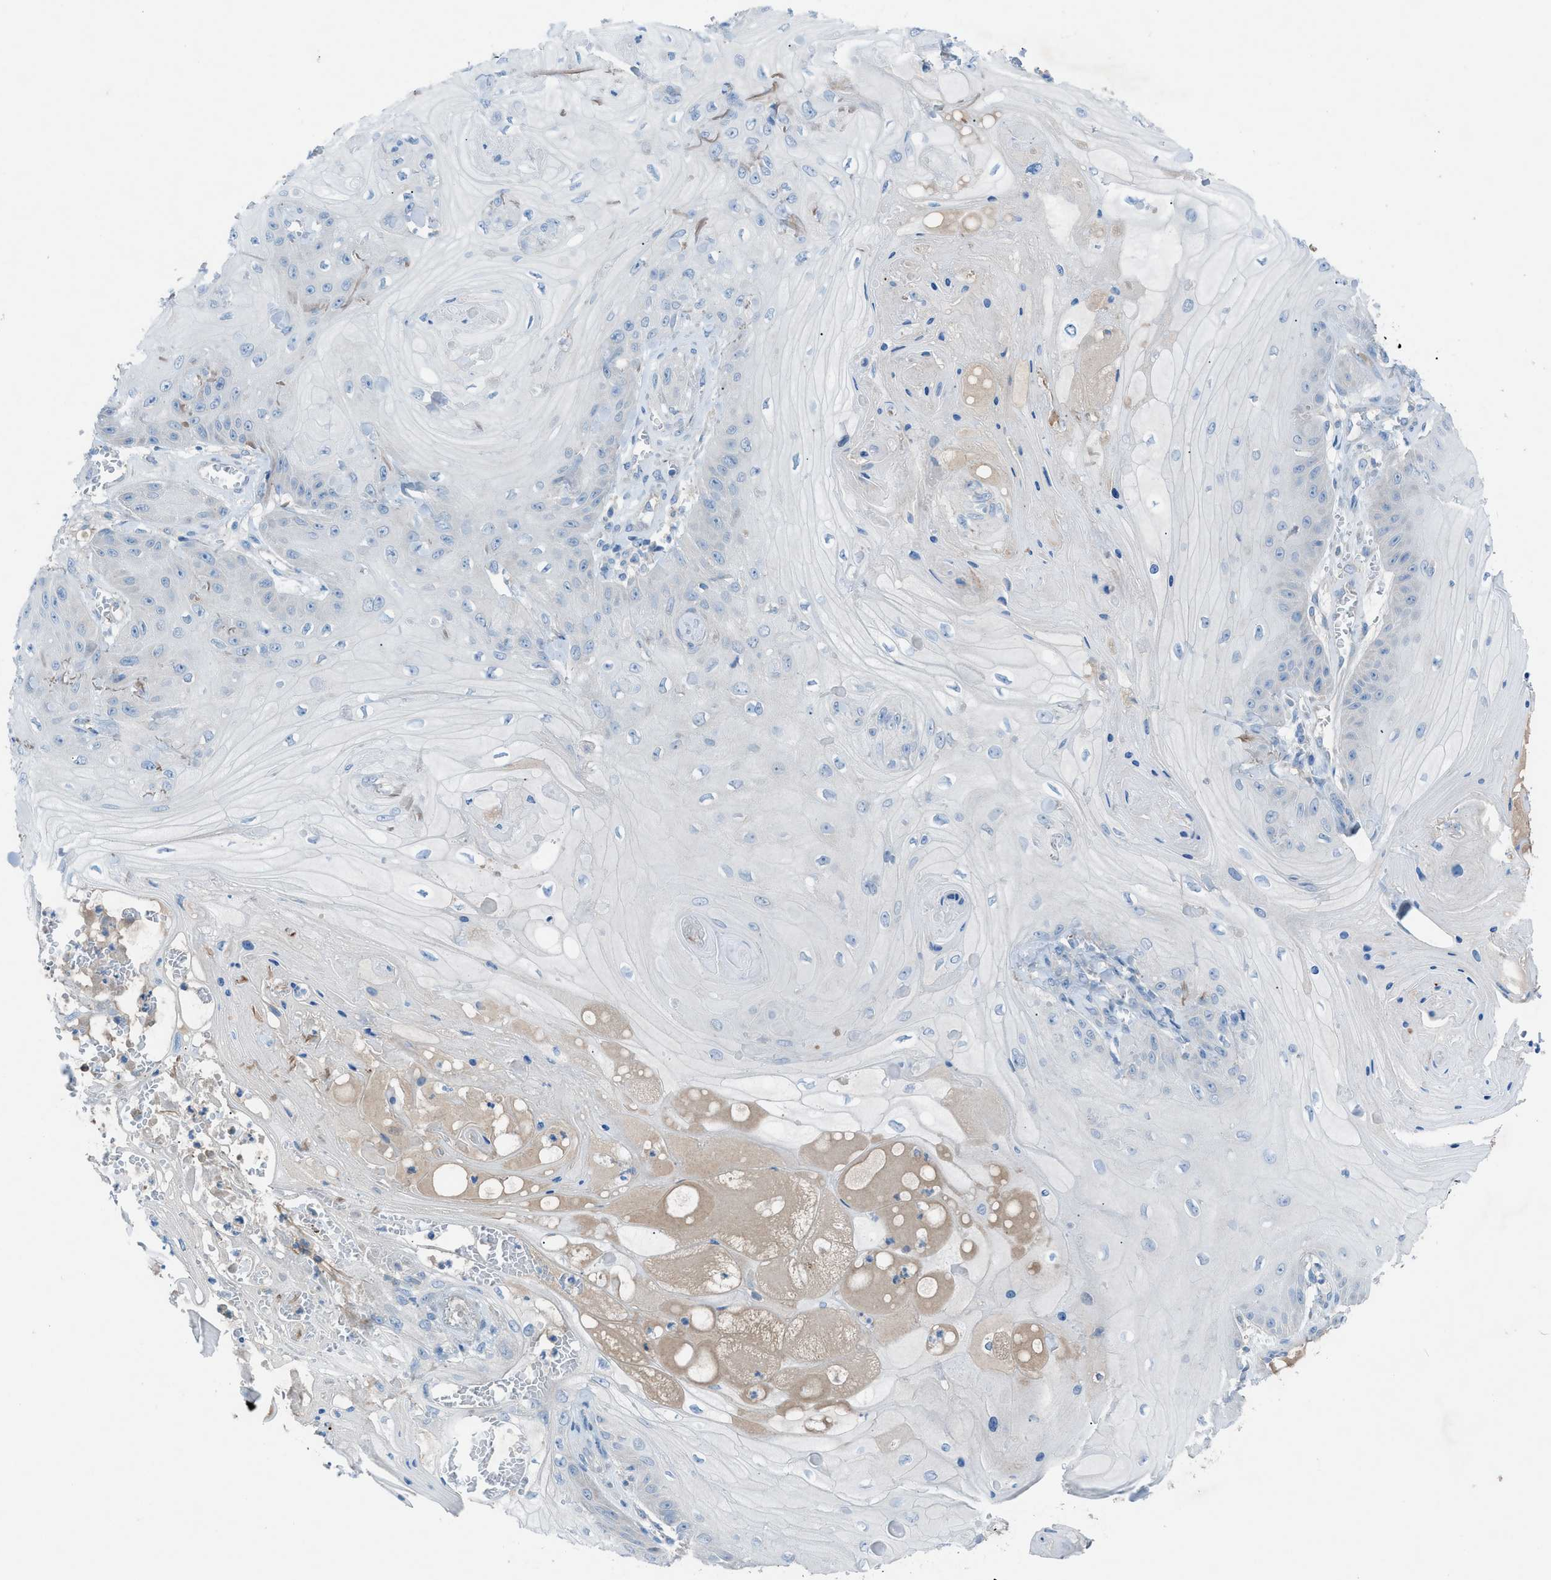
{"staining": {"intensity": "negative", "quantity": "none", "location": "none"}, "tissue": "skin cancer", "cell_type": "Tumor cells", "image_type": "cancer", "snomed": [{"axis": "morphology", "description": "Squamous cell carcinoma, NOS"}, {"axis": "topography", "description": "Skin"}], "caption": "There is no significant positivity in tumor cells of skin squamous cell carcinoma.", "gene": "C5AR2", "patient": {"sex": "male", "age": 74}}